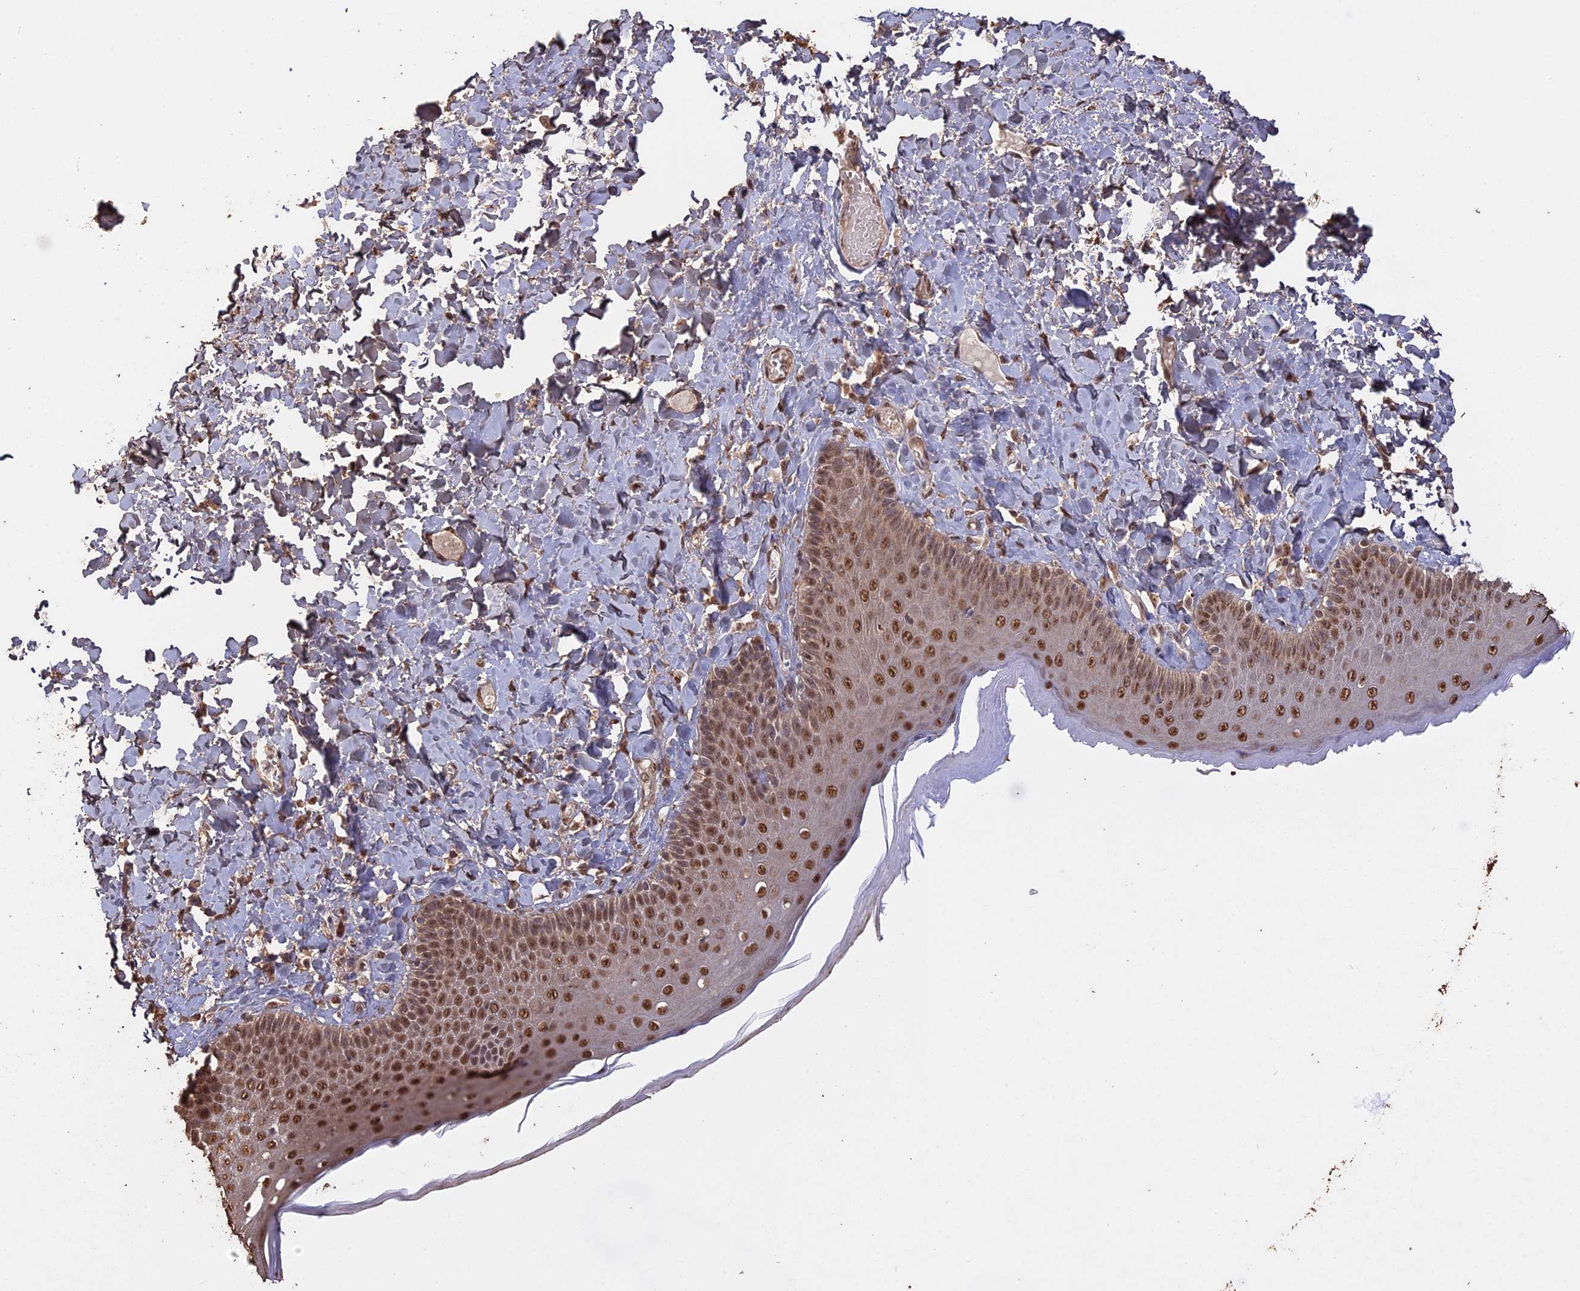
{"staining": {"intensity": "moderate", "quantity": ">75%", "location": "nuclear"}, "tissue": "skin", "cell_type": "Epidermal cells", "image_type": "normal", "snomed": [{"axis": "morphology", "description": "Normal tissue, NOS"}, {"axis": "topography", "description": "Anal"}], "caption": "Immunohistochemical staining of normal skin reveals >75% levels of moderate nuclear protein positivity in about >75% of epidermal cells.", "gene": "PSMC6", "patient": {"sex": "male", "age": 69}}